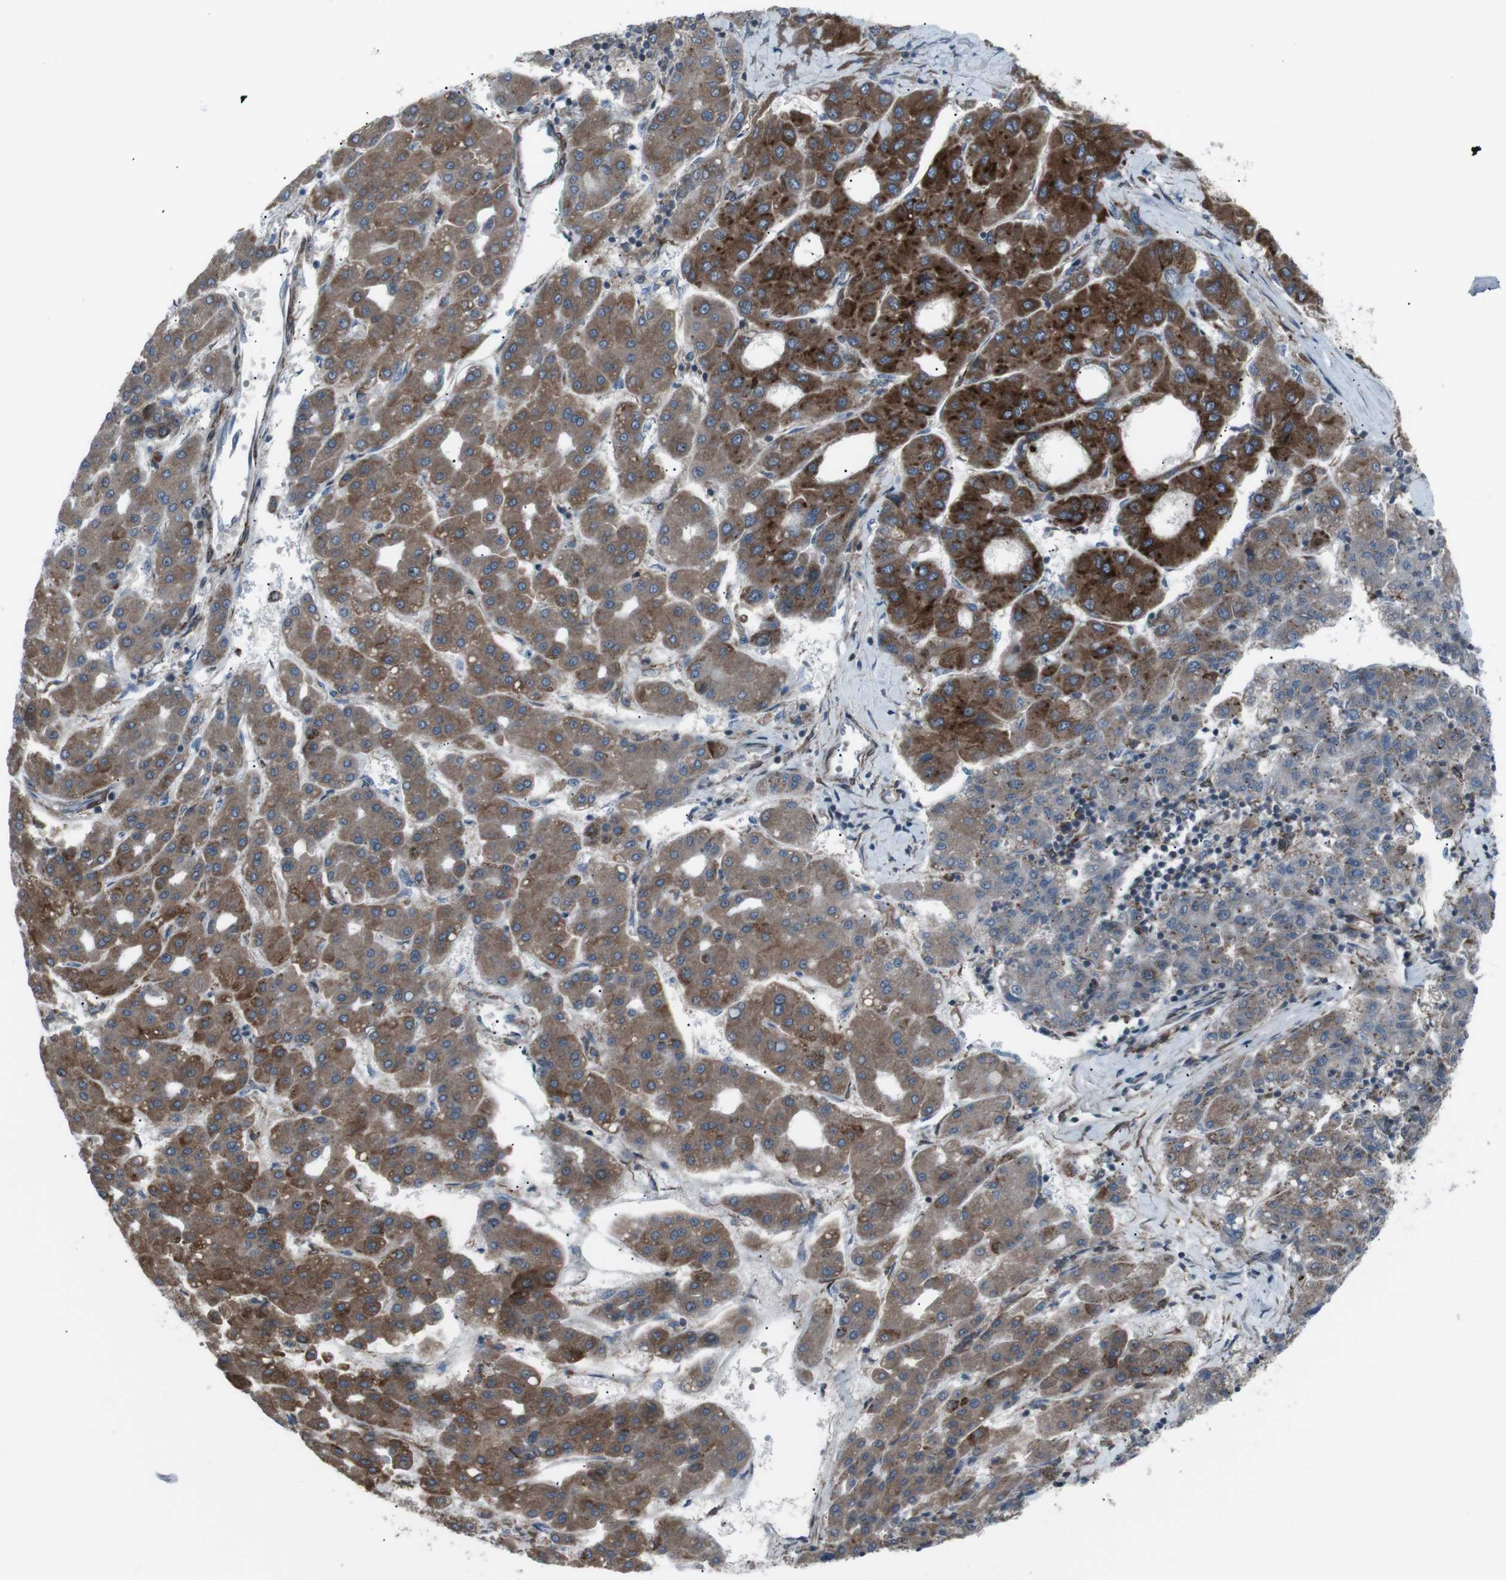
{"staining": {"intensity": "moderate", "quantity": "25%-75%", "location": "cytoplasmic/membranous"}, "tissue": "liver cancer", "cell_type": "Tumor cells", "image_type": "cancer", "snomed": [{"axis": "morphology", "description": "Carcinoma, Hepatocellular, NOS"}, {"axis": "topography", "description": "Liver"}], "caption": "This micrograph demonstrates immunohistochemistry (IHC) staining of human liver cancer, with medium moderate cytoplasmic/membranous staining in about 25%-75% of tumor cells.", "gene": "LNPK", "patient": {"sex": "male", "age": 65}}